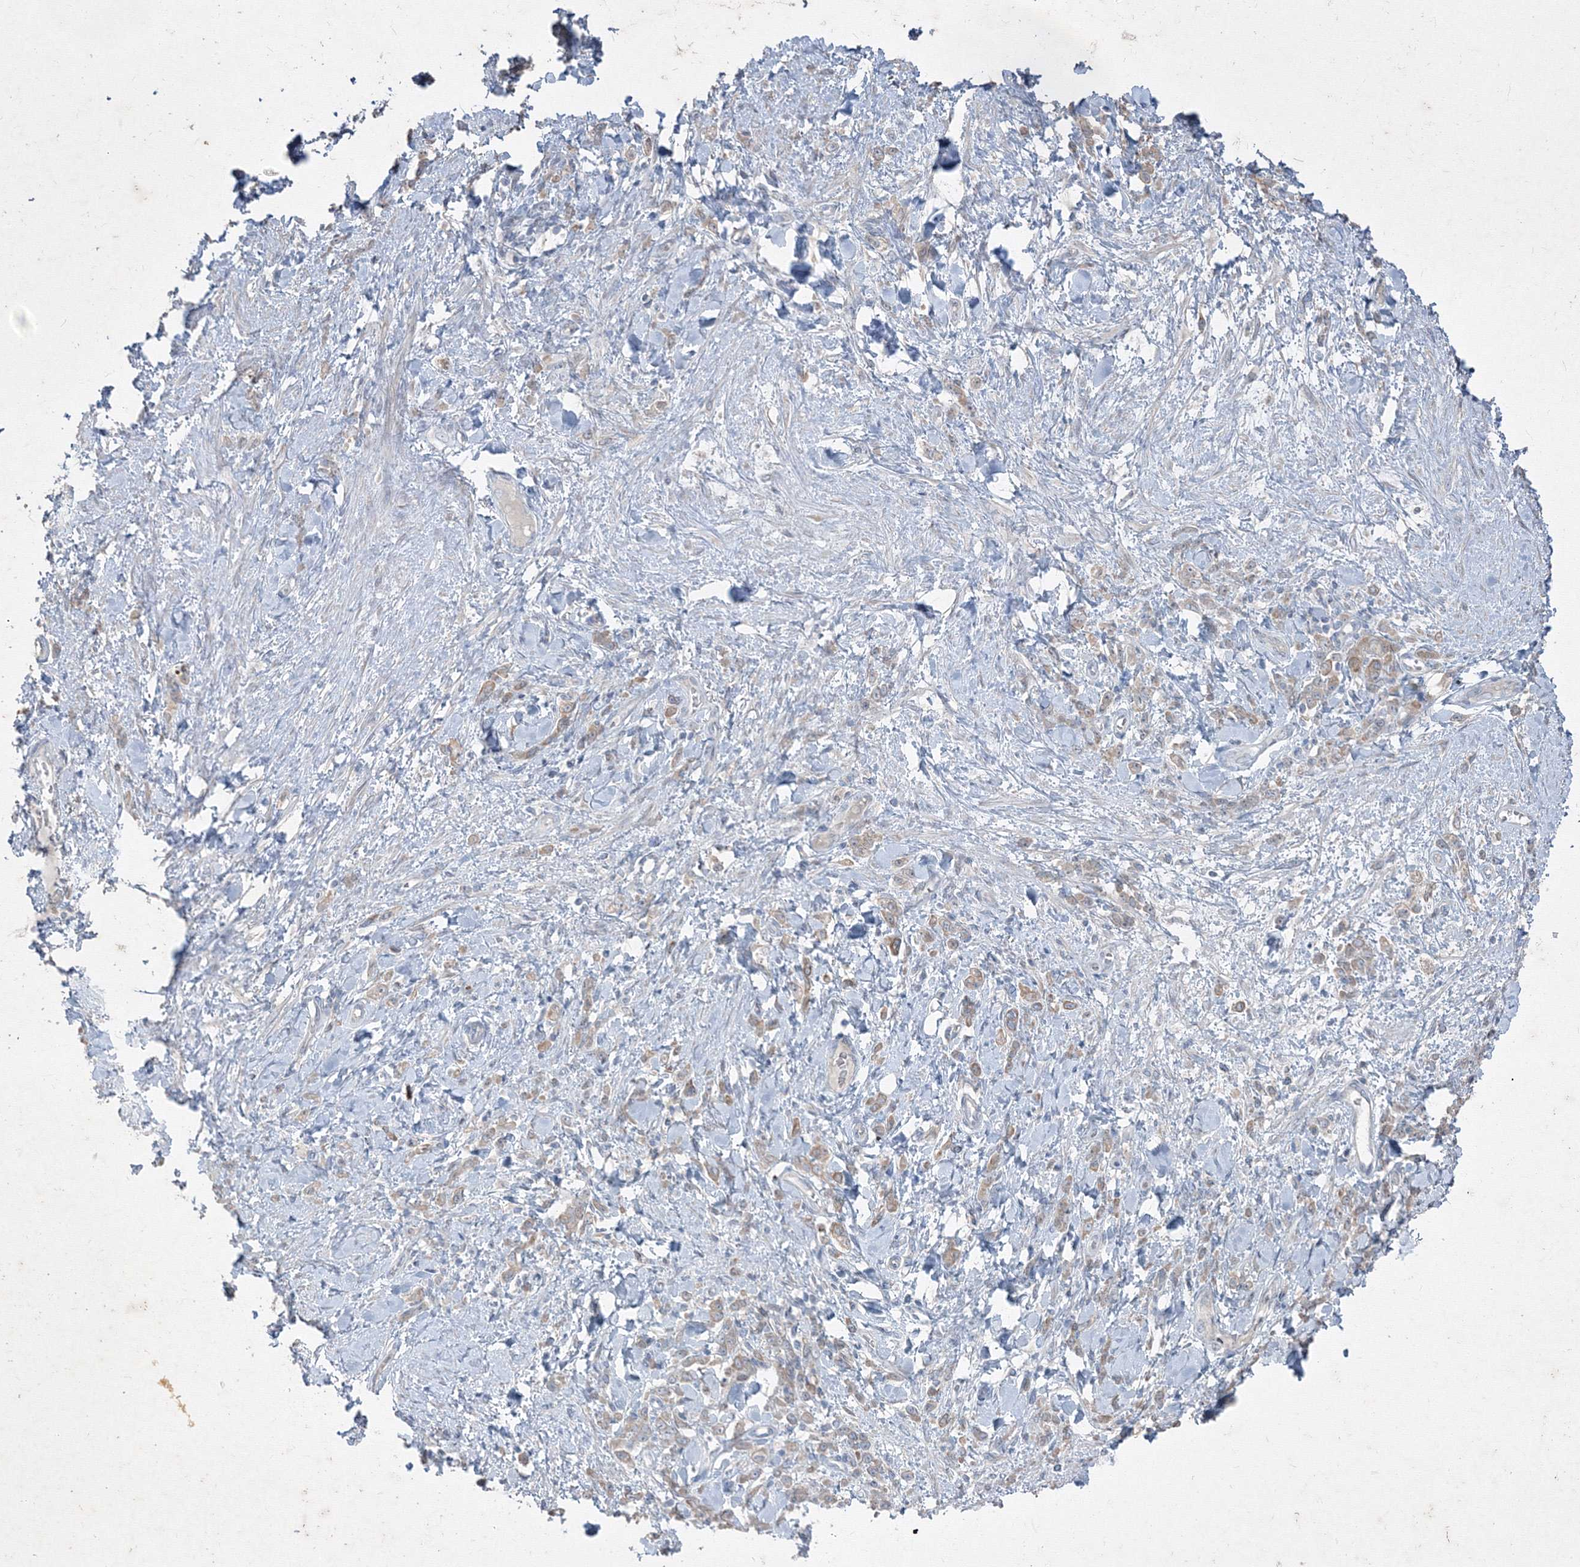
{"staining": {"intensity": "weak", "quantity": ">75%", "location": "cytoplasmic/membranous"}, "tissue": "stomach cancer", "cell_type": "Tumor cells", "image_type": "cancer", "snomed": [{"axis": "morphology", "description": "Normal tissue, NOS"}, {"axis": "morphology", "description": "Adenocarcinoma, NOS"}, {"axis": "topography", "description": "Stomach"}], "caption": "Immunohistochemical staining of adenocarcinoma (stomach) demonstrates low levels of weak cytoplasmic/membranous protein positivity in approximately >75% of tumor cells.", "gene": "IFNAR1", "patient": {"sex": "male", "age": 82}}